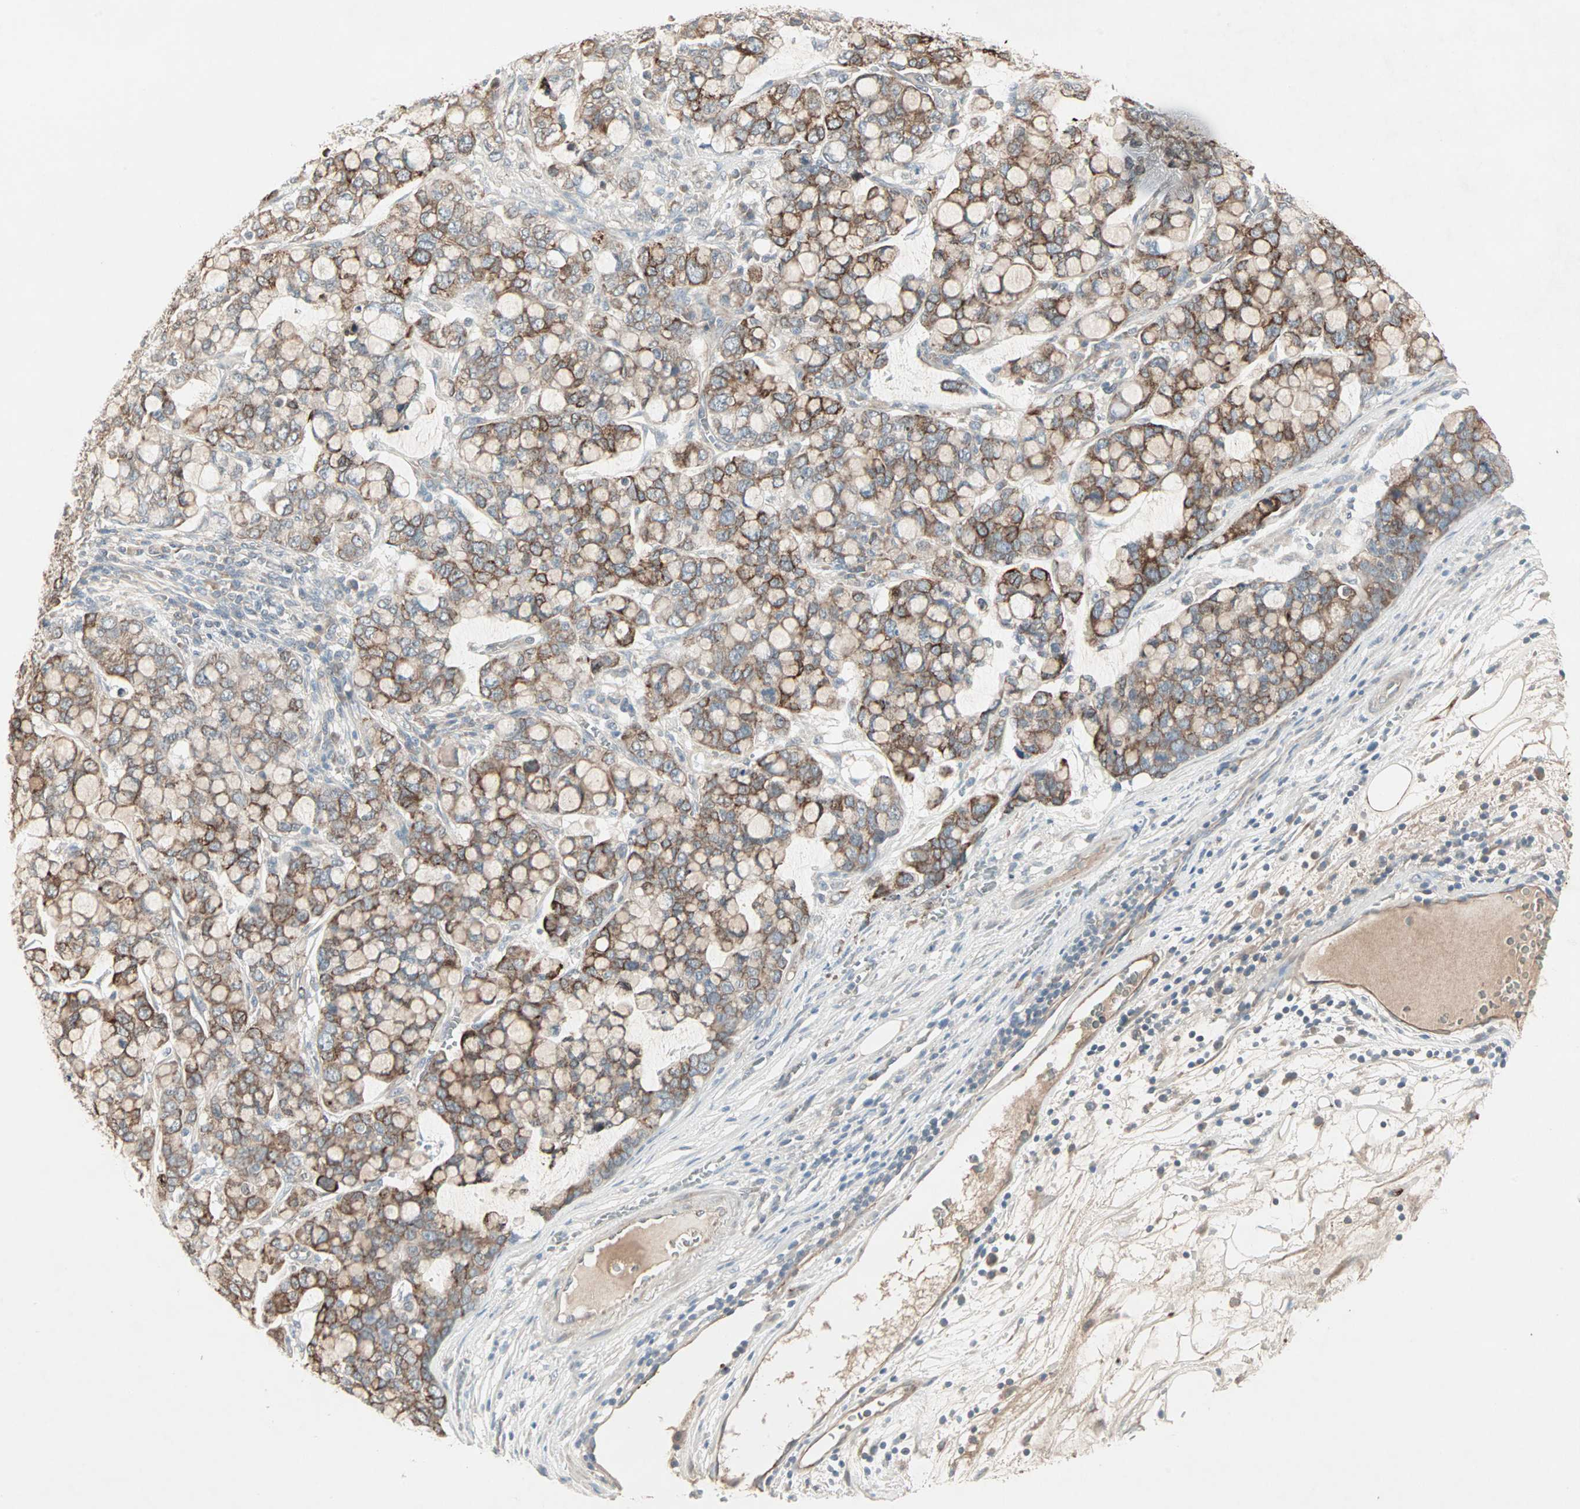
{"staining": {"intensity": "moderate", "quantity": ">75%", "location": "cytoplasmic/membranous"}, "tissue": "stomach cancer", "cell_type": "Tumor cells", "image_type": "cancer", "snomed": [{"axis": "morphology", "description": "Adenocarcinoma, NOS"}, {"axis": "topography", "description": "Stomach, lower"}], "caption": "Immunohistochemical staining of human stomach adenocarcinoma reveals medium levels of moderate cytoplasmic/membranous positivity in approximately >75% of tumor cells. (DAB (3,3'-diaminobenzidine) IHC with brightfield microscopy, high magnification).", "gene": "JMJD7-PLA2G4B", "patient": {"sex": "male", "age": 84}}